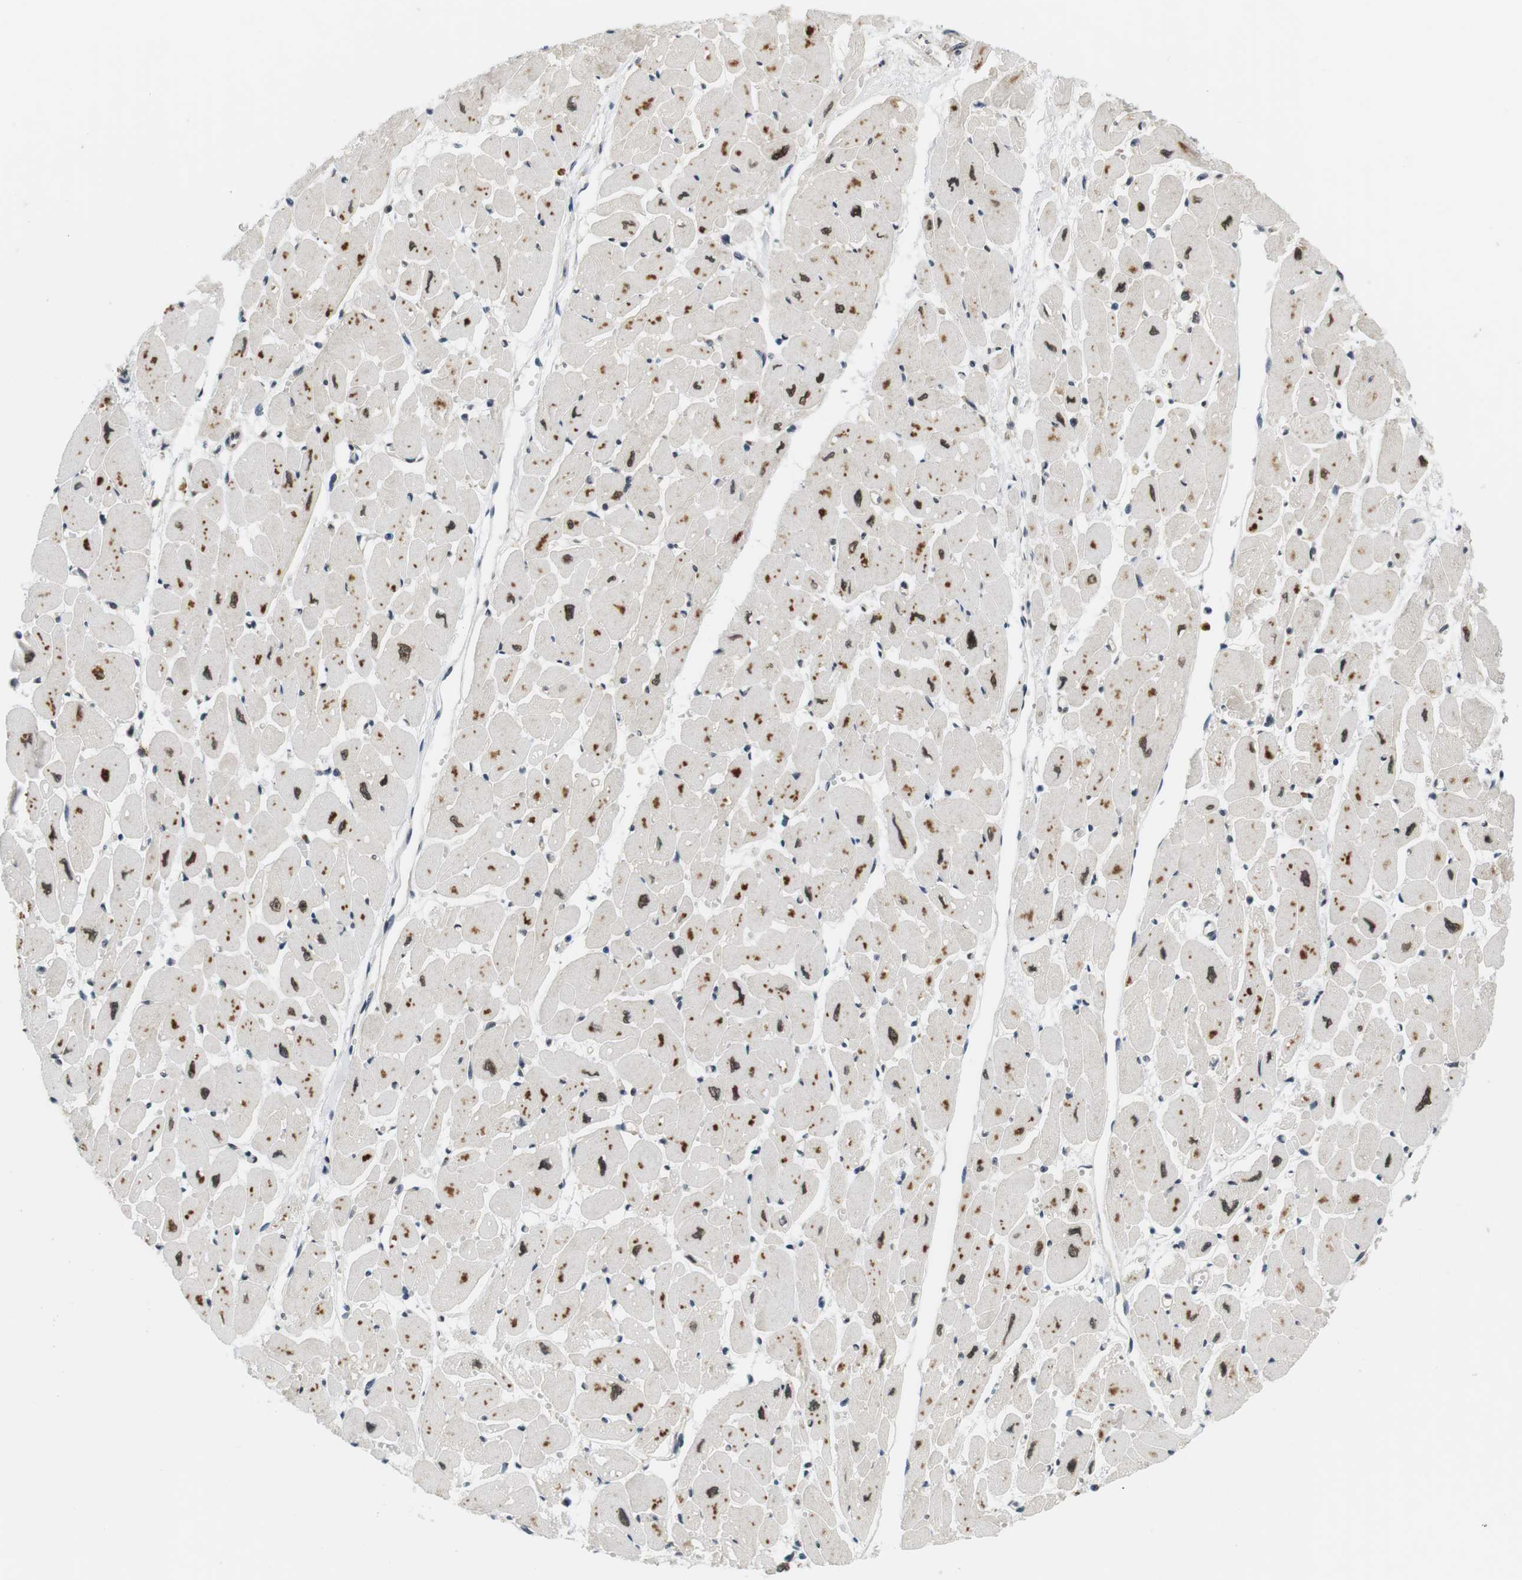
{"staining": {"intensity": "strong", "quantity": ">75%", "location": "nuclear"}, "tissue": "heart muscle", "cell_type": "Cardiomyocytes", "image_type": "normal", "snomed": [{"axis": "morphology", "description": "Normal tissue, NOS"}, {"axis": "topography", "description": "Heart"}], "caption": "An immunohistochemistry (IHC) photomicrograph of benign tissue is shown. Protein staining in brown shows strong nuclear positivity in heart muscle within cardiomyocytes.", "gene": "CSNK2B", "patient": {"sex": "female", "age": 54}}